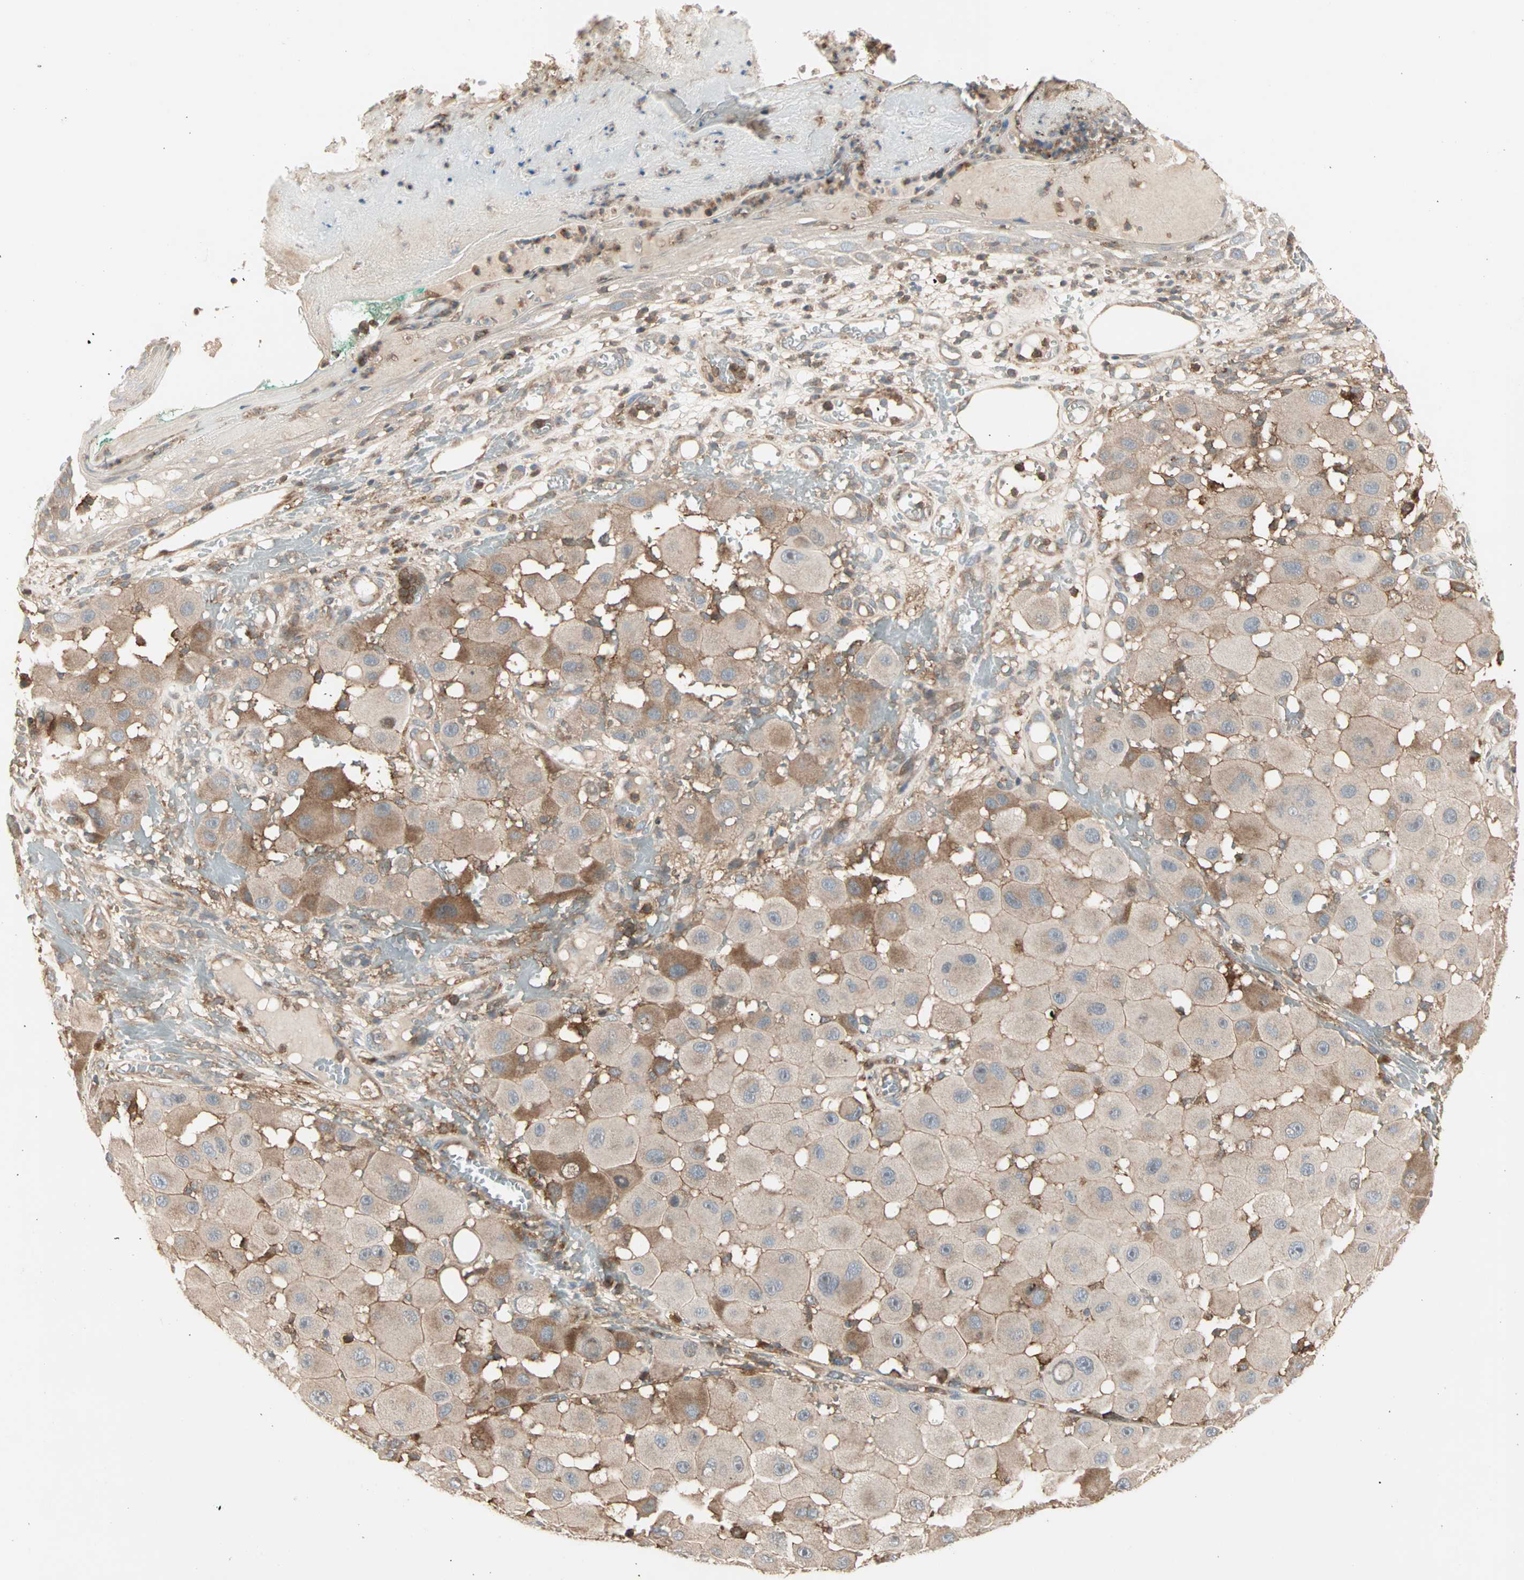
{"staining": {"intensity": "moderate", "quantity": ">75%", "location": "cytoplasmic/membranous"}, "tissue": "melanoma", "cell_type": "Tumor cells", "image_type": "cancer", "snomed": [{"axis": "morphology", "description": "Malignant melanoma, NOS"}, {"axis": "topography", "description": "Skin"}], "caption": "A high-resolution photomicrograph shows IHC staining of melanoma, which demonstrates moderate cytoplasmic/membranous positivity in about >75% of tumor cells.", "gene": "GNAI2", "patient": {"sex": "female", "age": 81}}